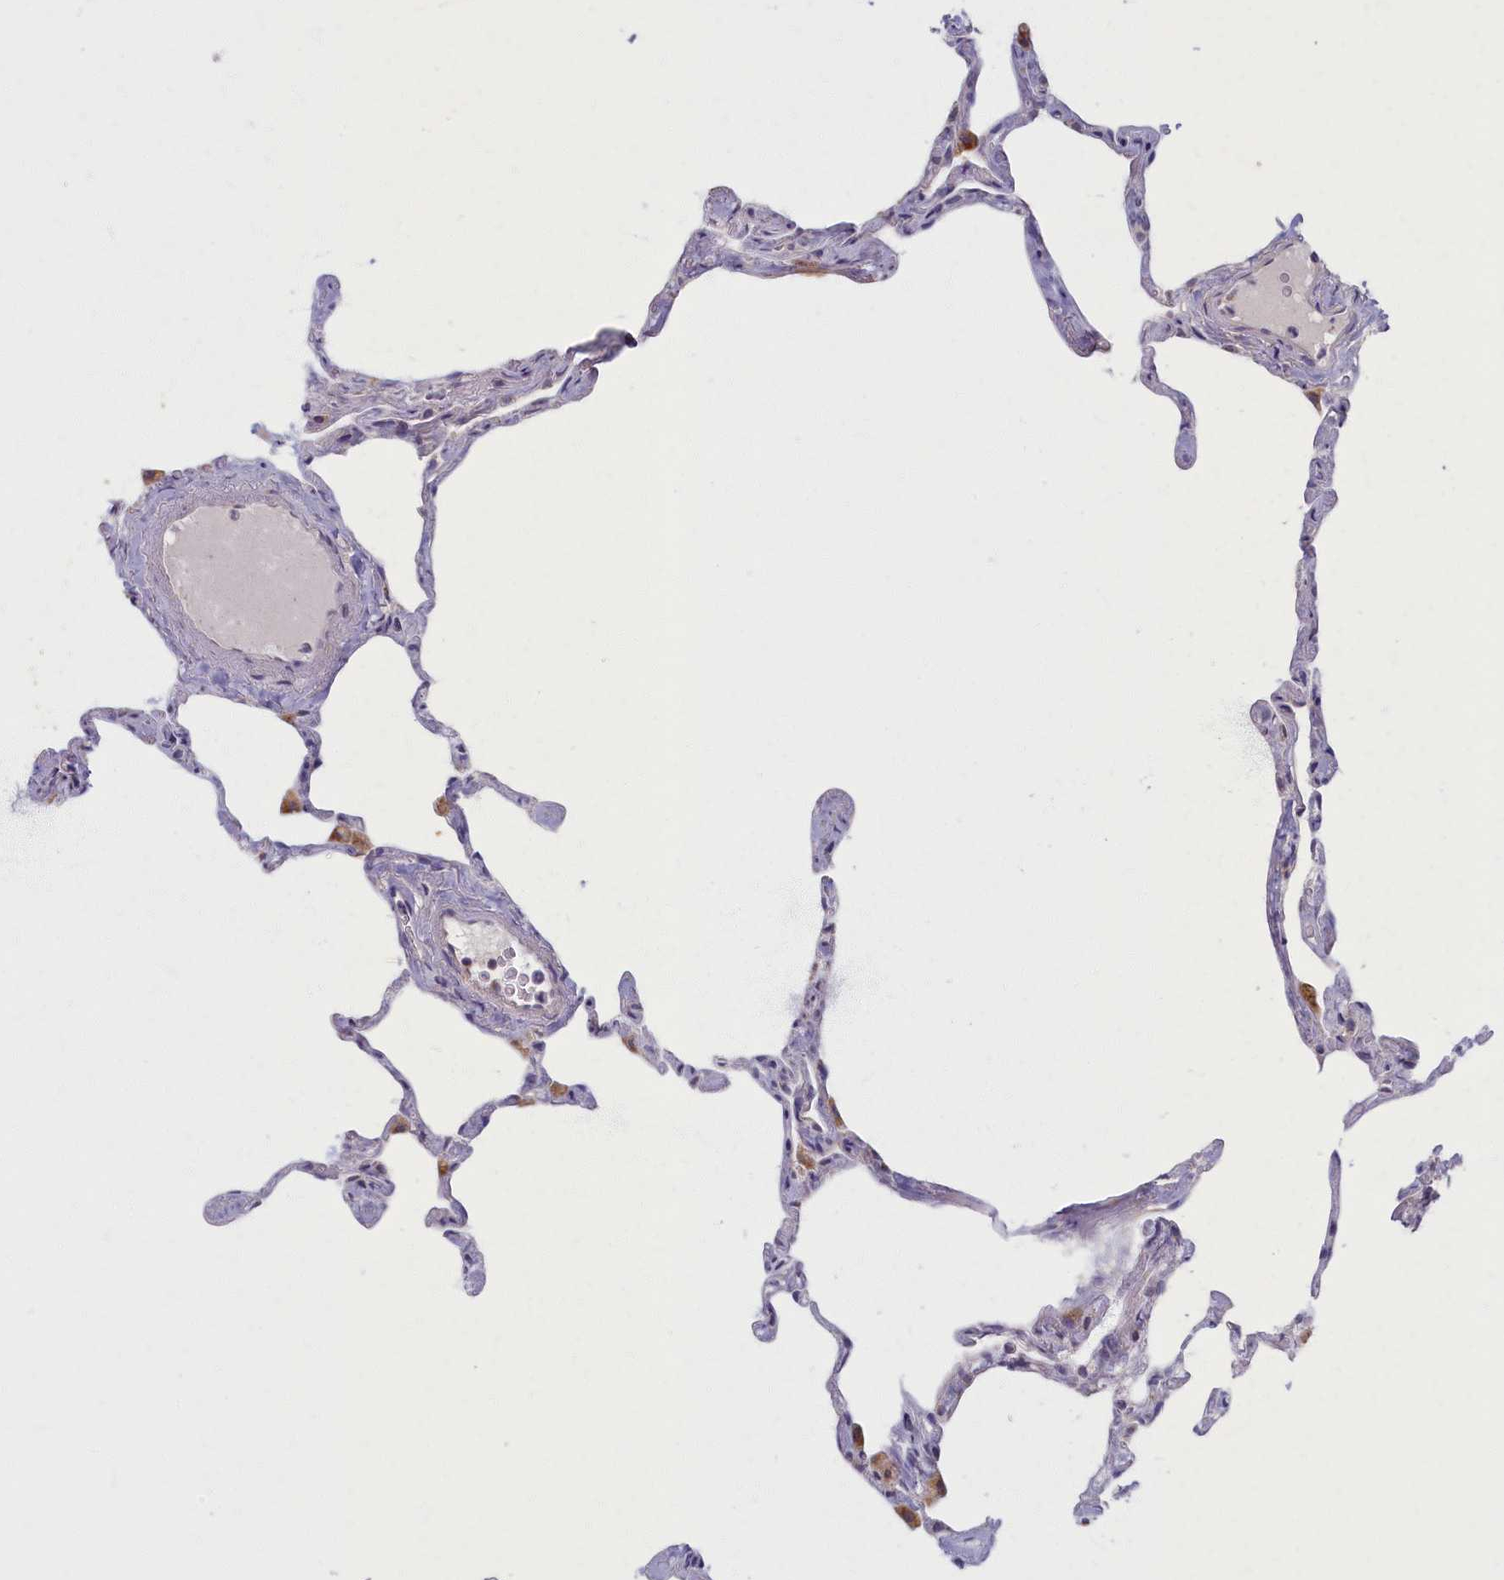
{"staining": {"intensity": "negative", "quantity": "none", "location": "none"}, "tissue": "lung", "cell_type": "Alveolar cells", "image_type": "normal", "snomed": [{"axis": "morphology", "description": "Normal tissue, NOS"}, {"axis": "topography", "description": "Lung"}], "caption": "Image shows no significant protein positivity in alveolar cells of benign lung.", "gene": "MRPS25", "patient": {"sex": "male", "age": 65}}